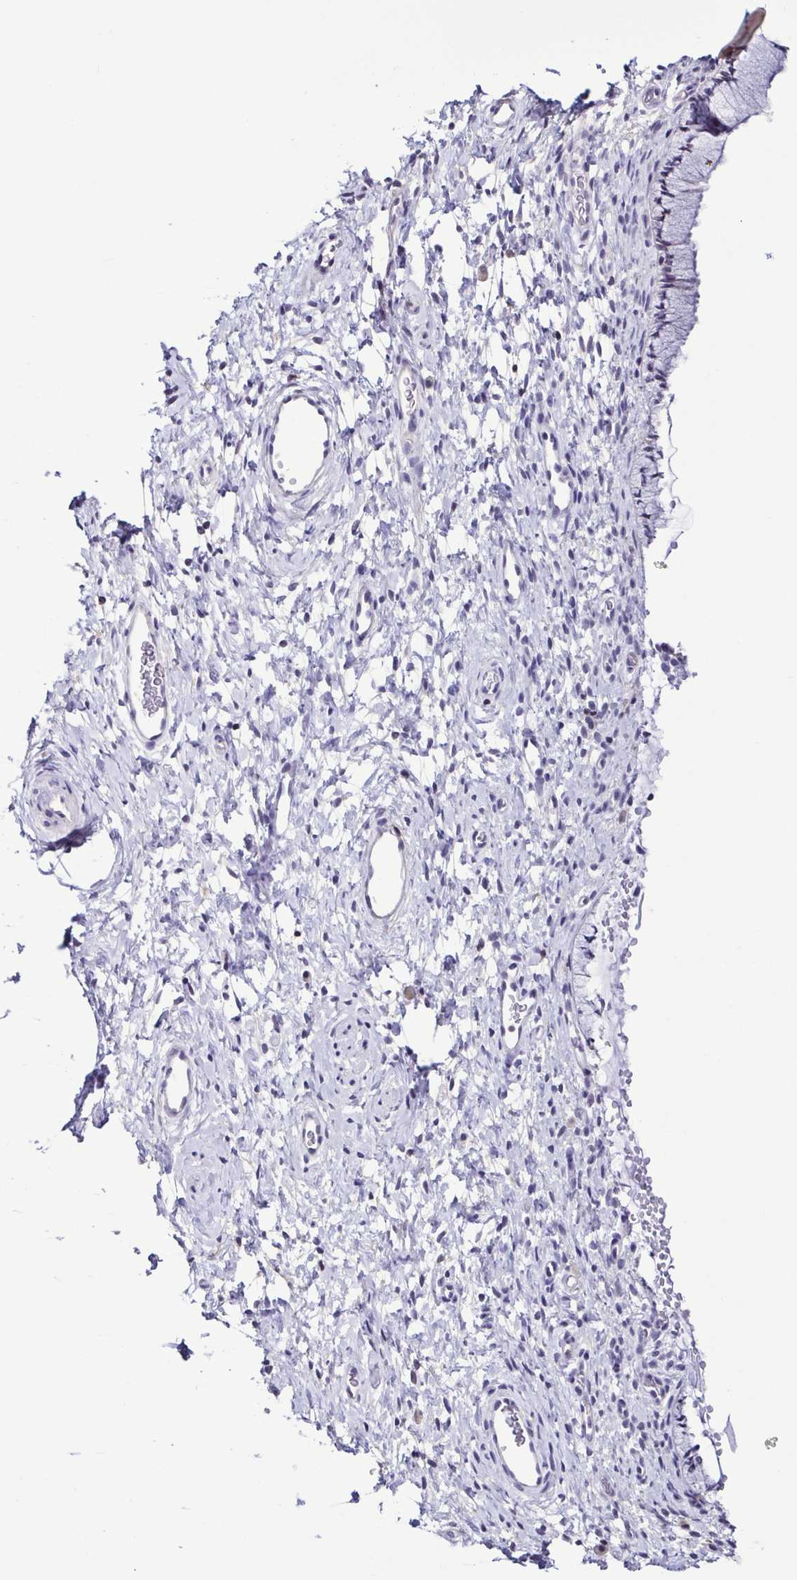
{"staining": {"intensity": "negative", "quantity": "none", "location": "none"}, "tissue": "cervix", "cell_type": "Glandular cells", "image_type": "normal", "snomed": [{"axis": "morphology", "description": "Normal tissue, NOS"}, {"axis": "topography", "description": "Cervix"}], "caption": "Protein analysis of unremarkable cervix displays no significant positivity in glandular cells.", "gene": "TNNT2", "patient": {"sex": "female", "age": 36}}